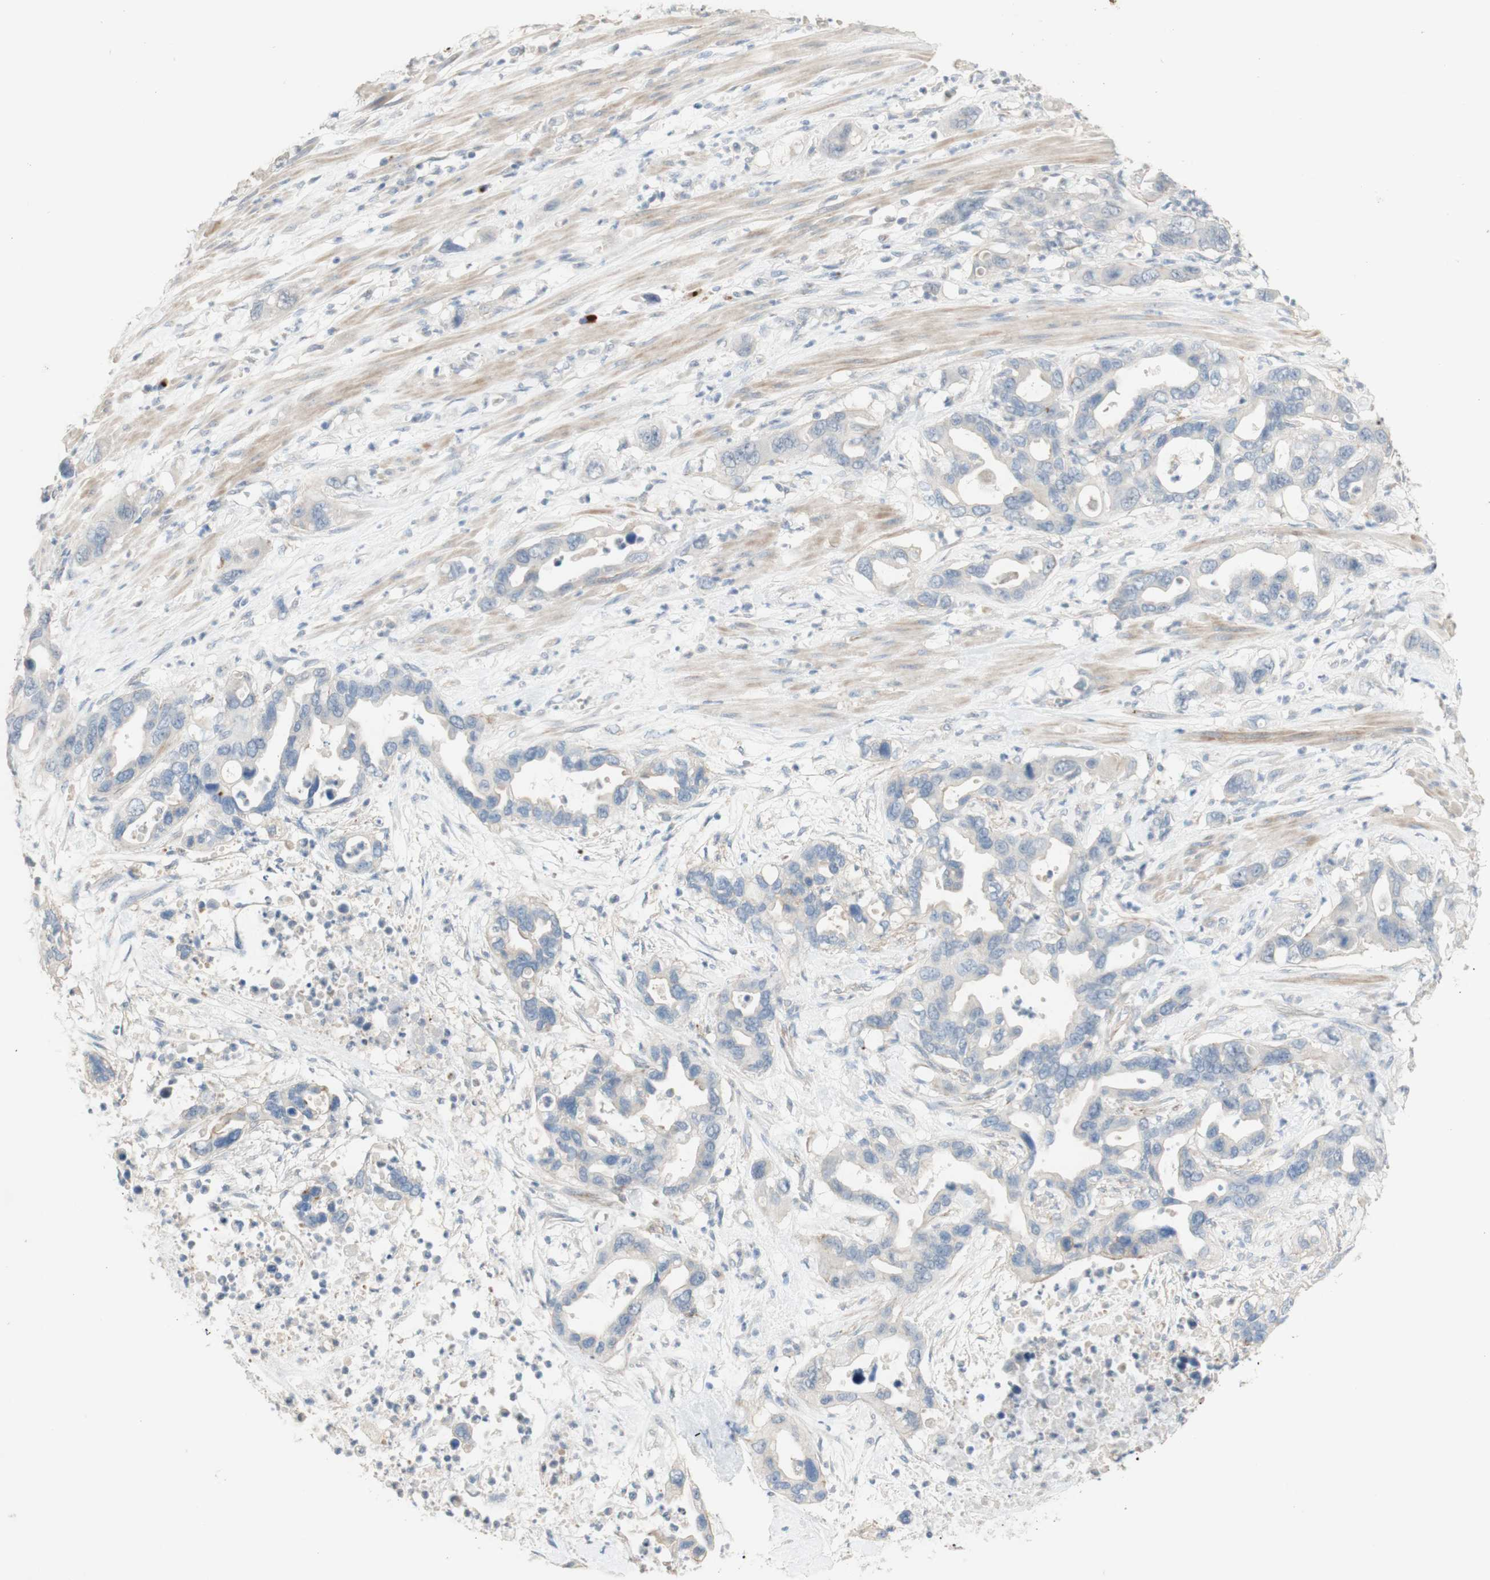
{"staining": {"intensity": "negative", "quantity": "none", "location": "none"}, "tissue": "pancreatic cancer", "cell_type": "Tumor cells", "image_type": "cancer", "snomed": [{"axis": "morphology", "description": "Adenocarcinoma, NOS"}, {"axis": "topography", "description": "Pancreas"}], "caption": "The histopathology image exhibits no significant staining in tumor cells of pancreatic cancer. (DAB IHC visualized using brightfield microscopy, high magnification).", "gene": "MANEA", "patient": {"sex": "female", "age": 71}}